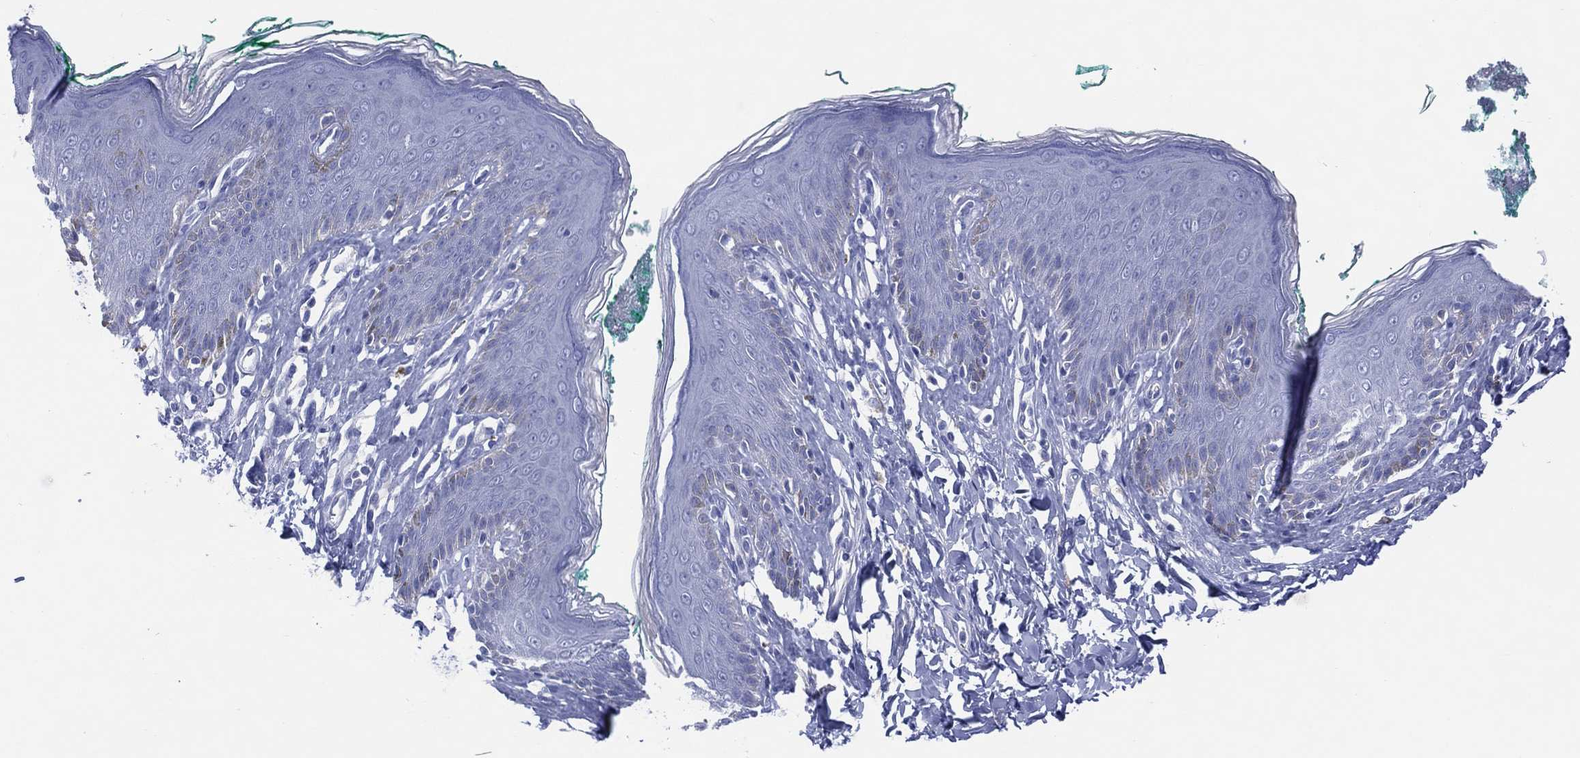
{"staining": {"intensity": "negative", "quantity": "none", "location": "none"}, "tissue": "skin", "cell_type": "Epidermal cells", "image_type": "normal", "snomed": [{"axis": "morphology", "description": "Normal tissue, NOS"}, {"axis": "topography", "description": "Vulva"}], "caption": "Epidermal cells show no significant positivity in unremarkable skin. (Brightfield microscopy of DAB immunohistochemistry at high magnification).", "gene": "ENSG00000285953", "patient": {"sex": "female", "age": 66}}